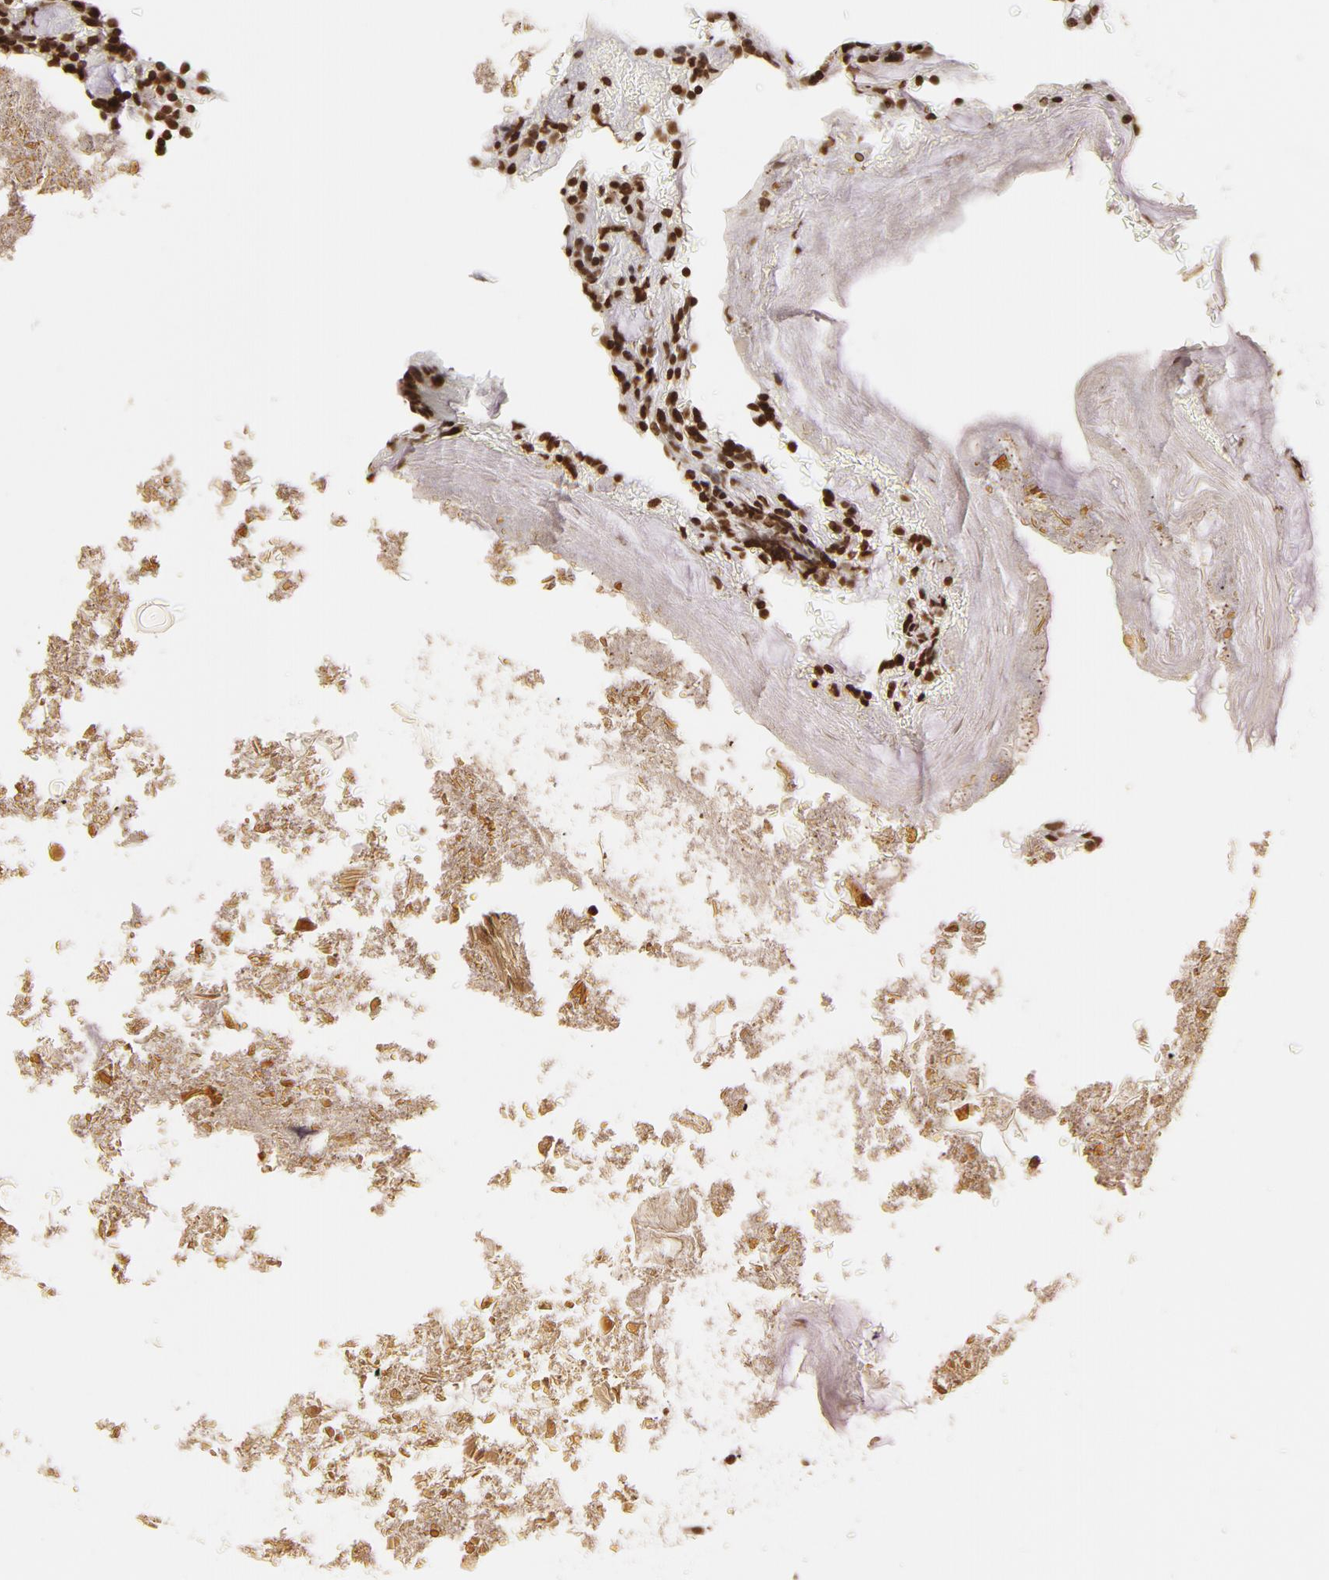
{"staining": {"intensity": "moderate", "quantity": ">75%", "location": "nuclear"}, "tissue": "appendix", "cell_type": "Glandular cells", "image_type": "normal", "snomed": [{"axis": "morphology", "description": "Normal tissue, NOS"}, {"axis": "topography", "description": "Appendix"}], "caption": "Brown immunohistochemical staining in unremarkable human appendix shows moderate nuclear expression in approximately >75% of glandular cells.", "gene": "H2AC12", "patient": {"sex": "female", "age": 10}}